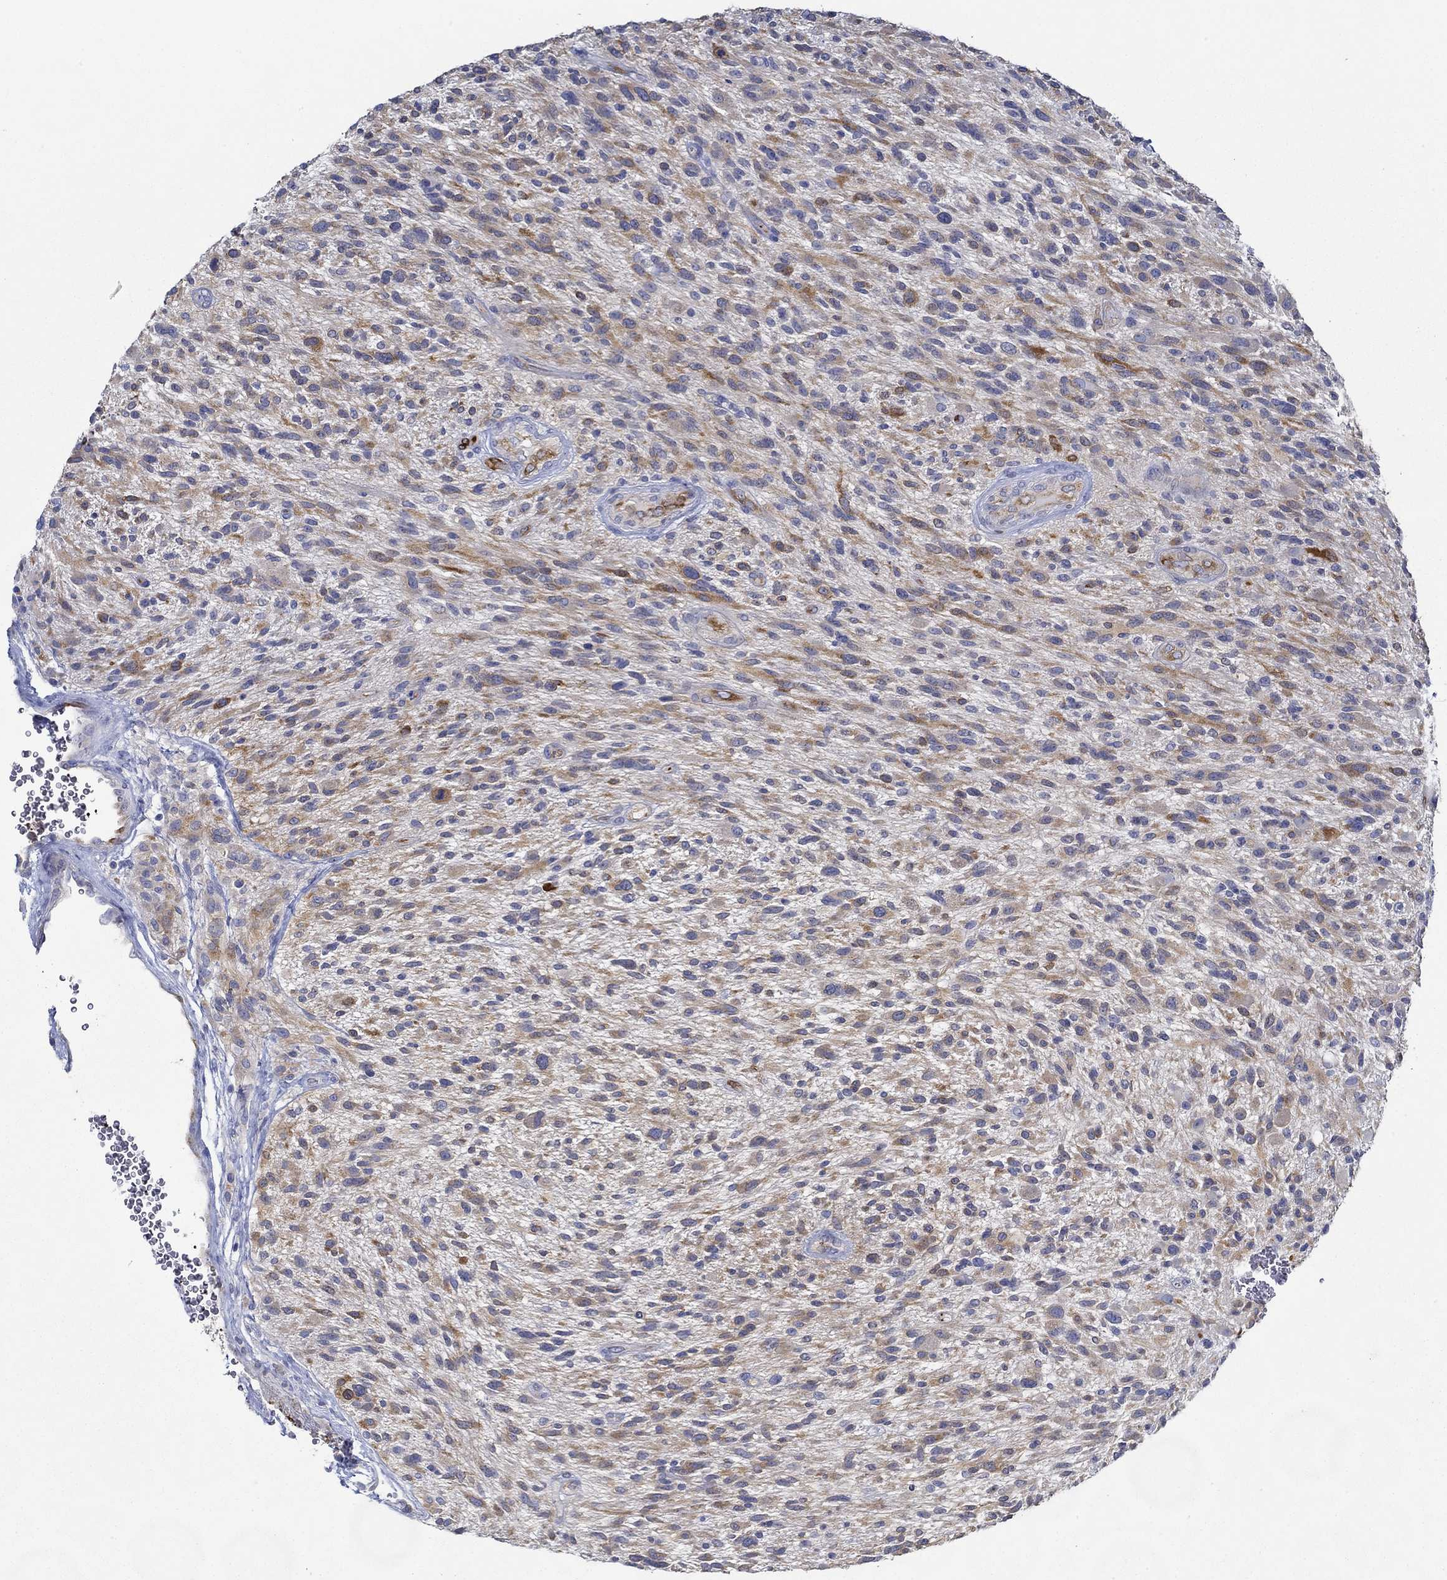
{"staining": {"intensity": "moderate", "quantity": "25%-75%", "location": "cytoplasmic/membranous"}, "tissue": "glioma", "cell_type": "Tumor cells", "image_type": "cancer", "snomed": [{"axis": "morphology", "description": "Glioma, malignant, High grade"}, {"axis": "topography", "description": "Brain"}], "caption": "Human glioma stained for a protein (brown) reveals moderate cytoplasmic/membranous positive staining in about 25%-75% of tumor cells.", "gene": "SLC27A3", "patient": {"sex": "male", "age": 47}}